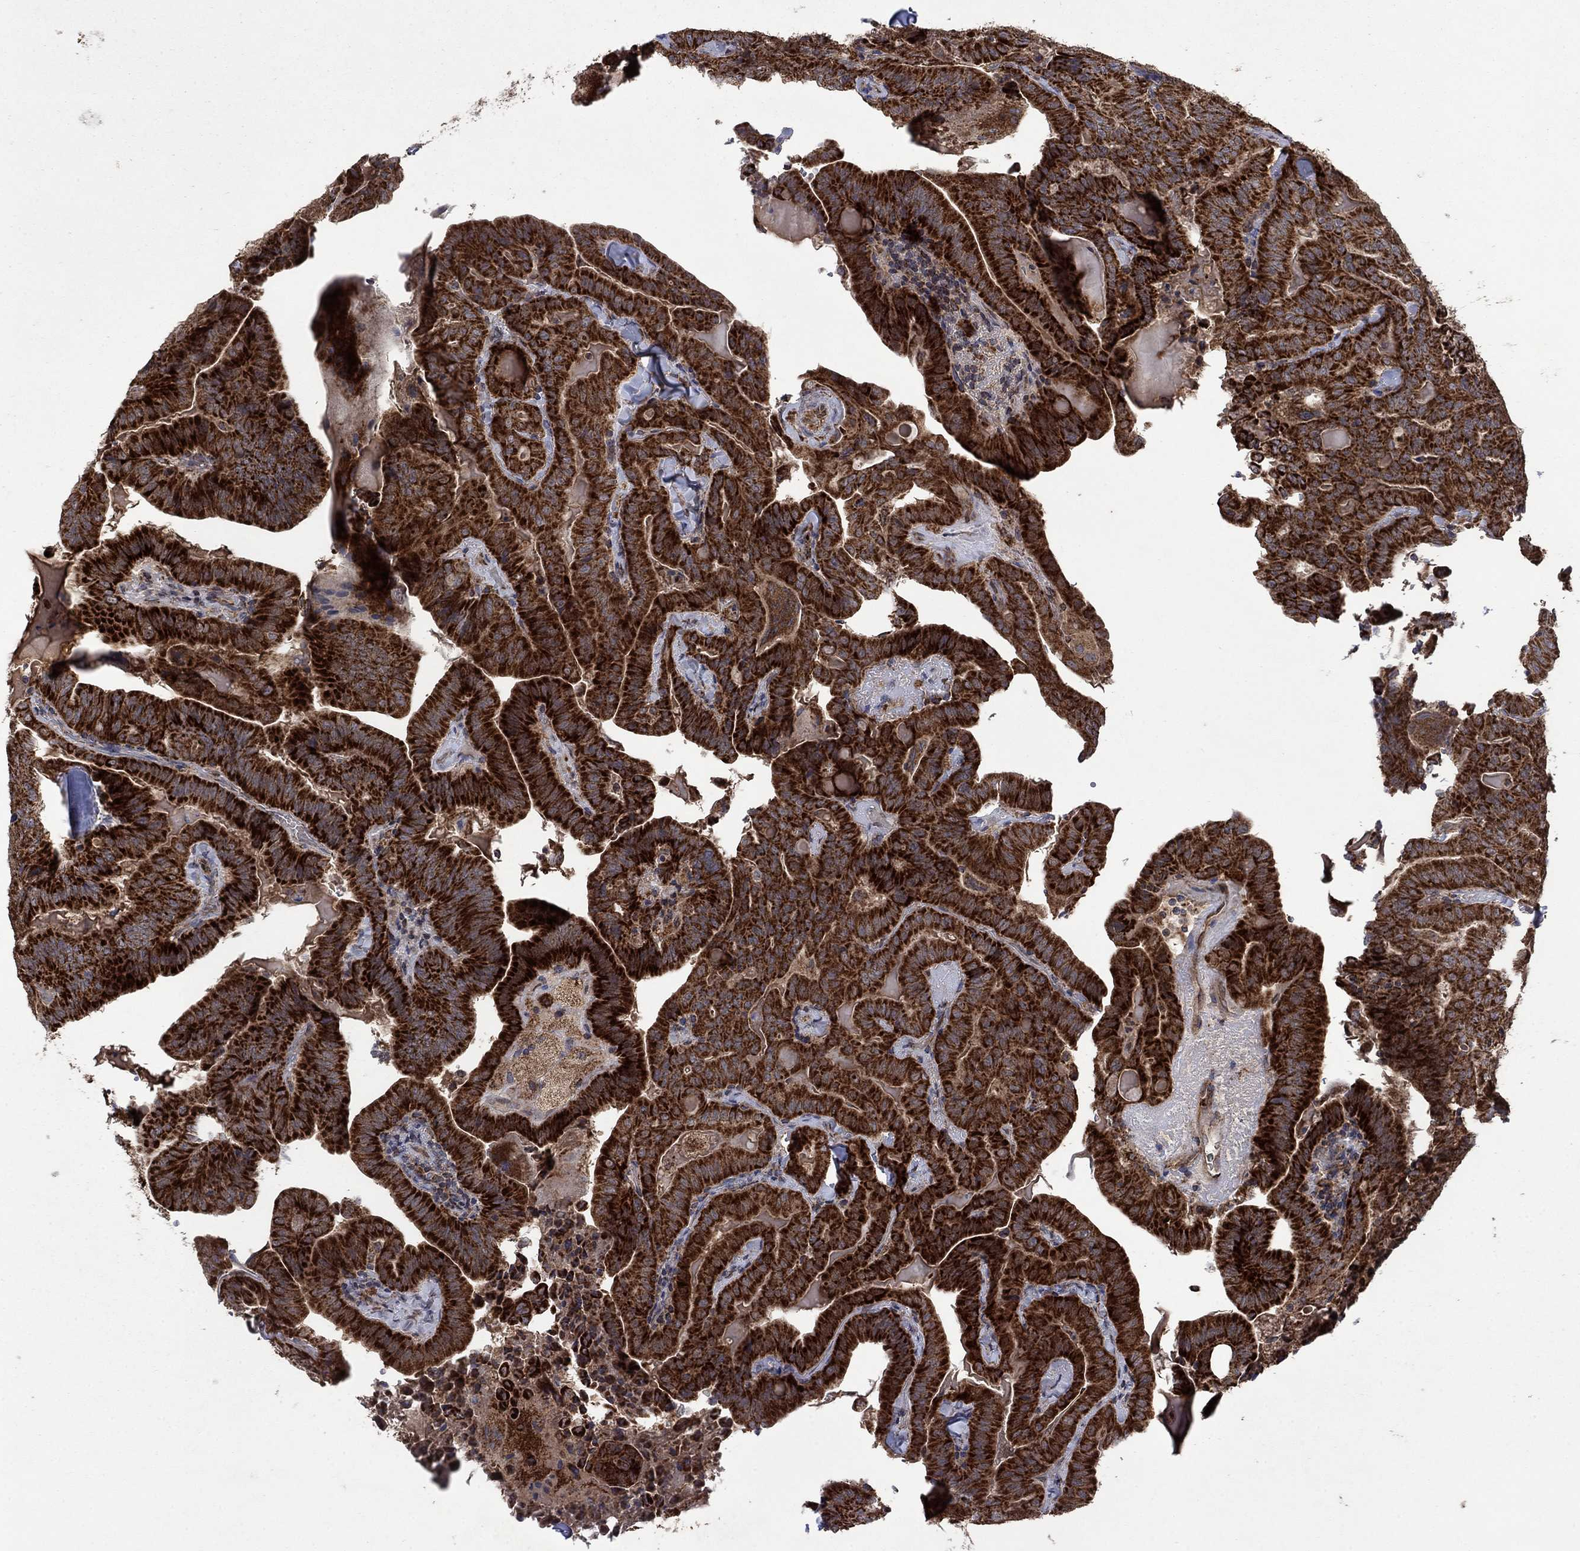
{"staining": {"intensity": "strong", "quantity": ">75%", "location": "cytoplasmic/membranous"}, "tissue": "thyroid cancer", "cell_type": "Tumor cells", "image_type": "cancer", "snomed": [{"axis": "morphology", "description": "Papillary adenocarcinoma, NOS"}, {"axis": "topography", "description": "Thyroid gland"}], "caption": "Thyroid papillary adenocarcinoma stained with a protein marker reveals strong staining in tumor cells.", "gene": "DPH1", "patient": {"sex": "female", "age": 68}}